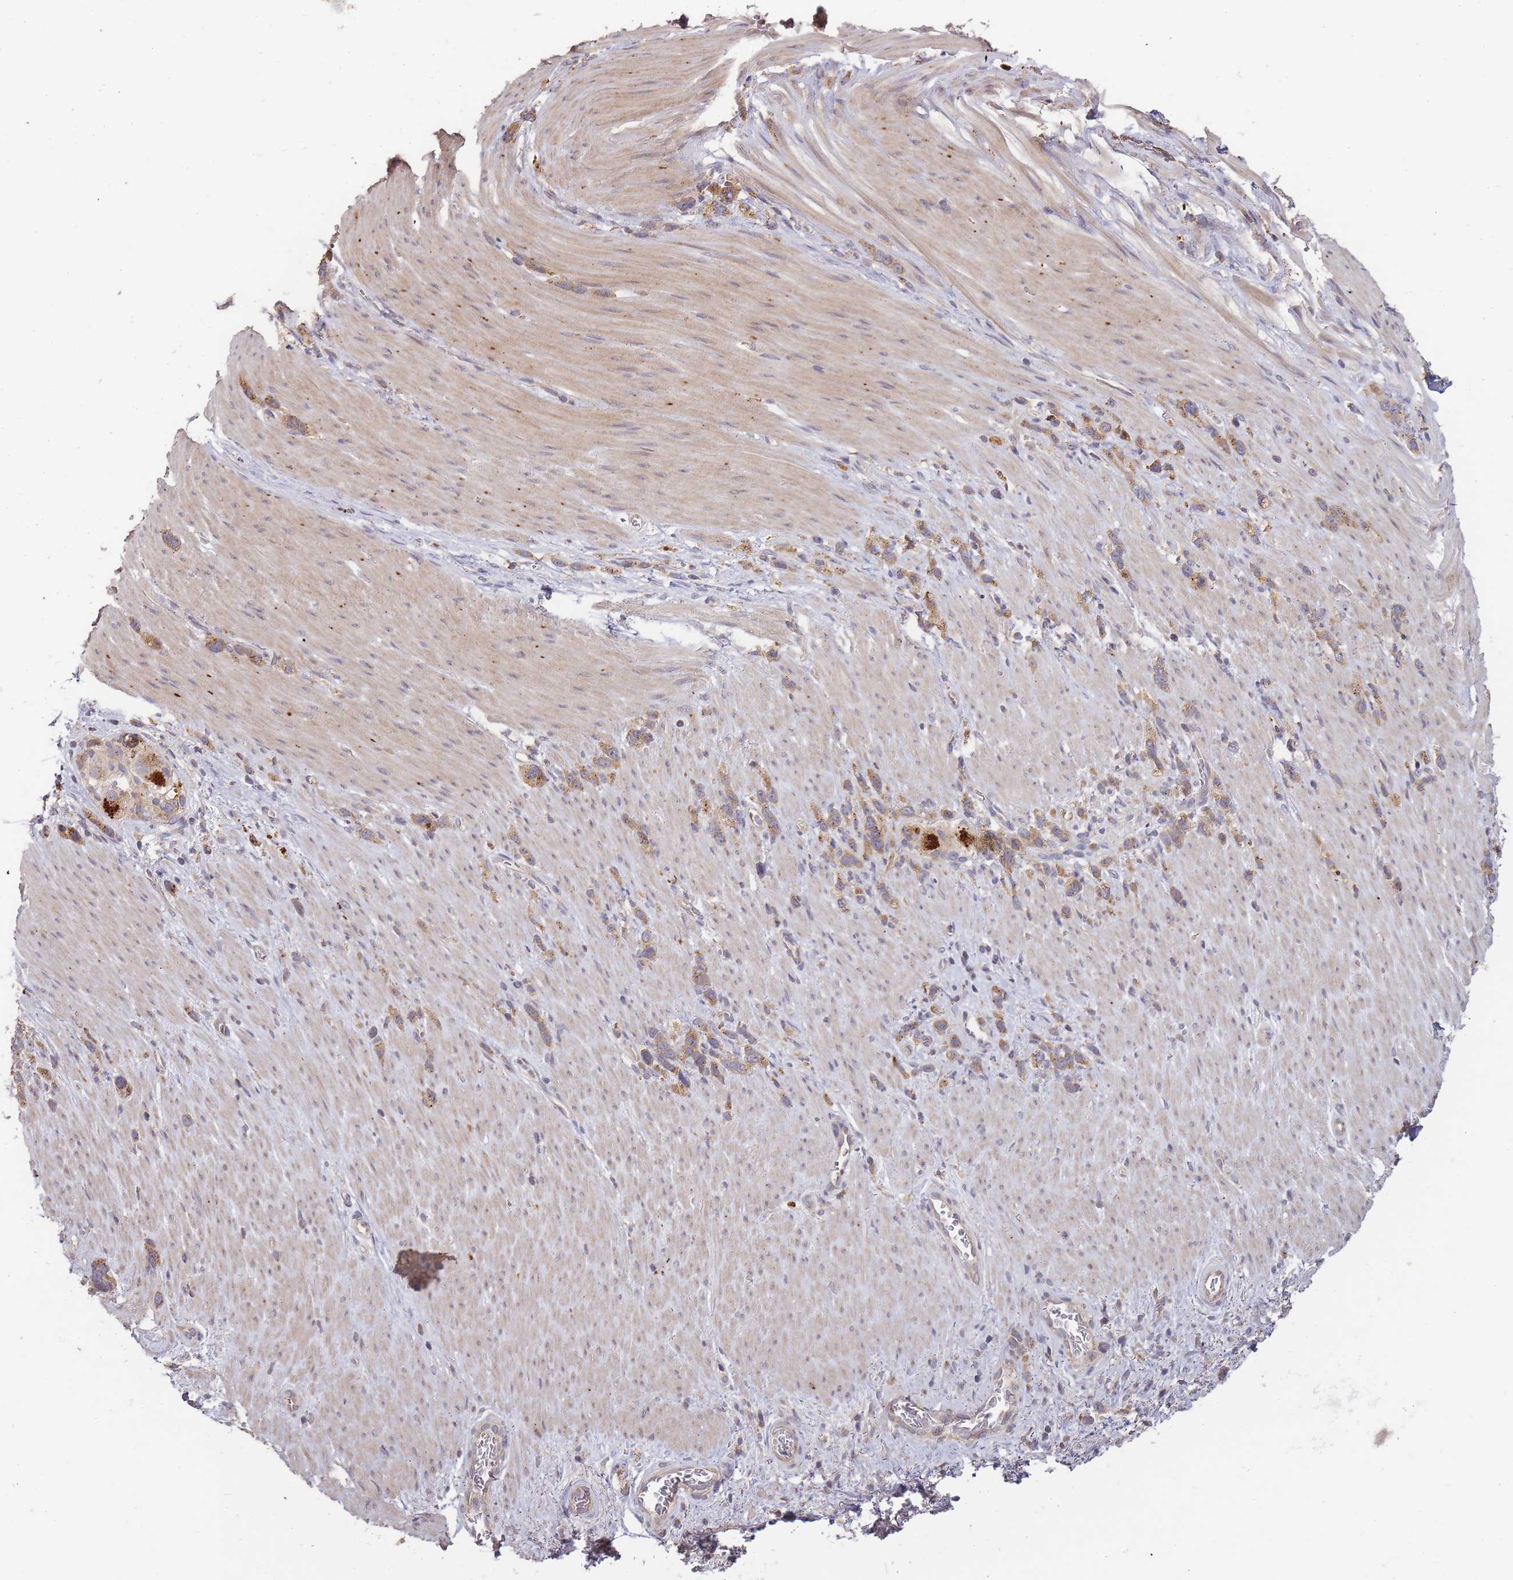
{"staining": {"intensity": "moderate", "quantity": ">75%", "location": "cytoplasmic/membranous"}, "tissue": "stomach cancer", "cell_type": "Tumor cells", "image_type": "cancer", "snomed": [{"axis": "morphology", "description": "Adenocarcinoma, NOS"}, {"axis": "topography", "description": "Stomach"}], "caption": "This image reveals immunohistochemistry (IHC) staining of adenocarcinoma (stomach), with medium moderate cytoplasmic/membranous positivity in about >75% of tumor cells.", "gene": "ATG5", "patient": {"sex": "female", "age": 65}}